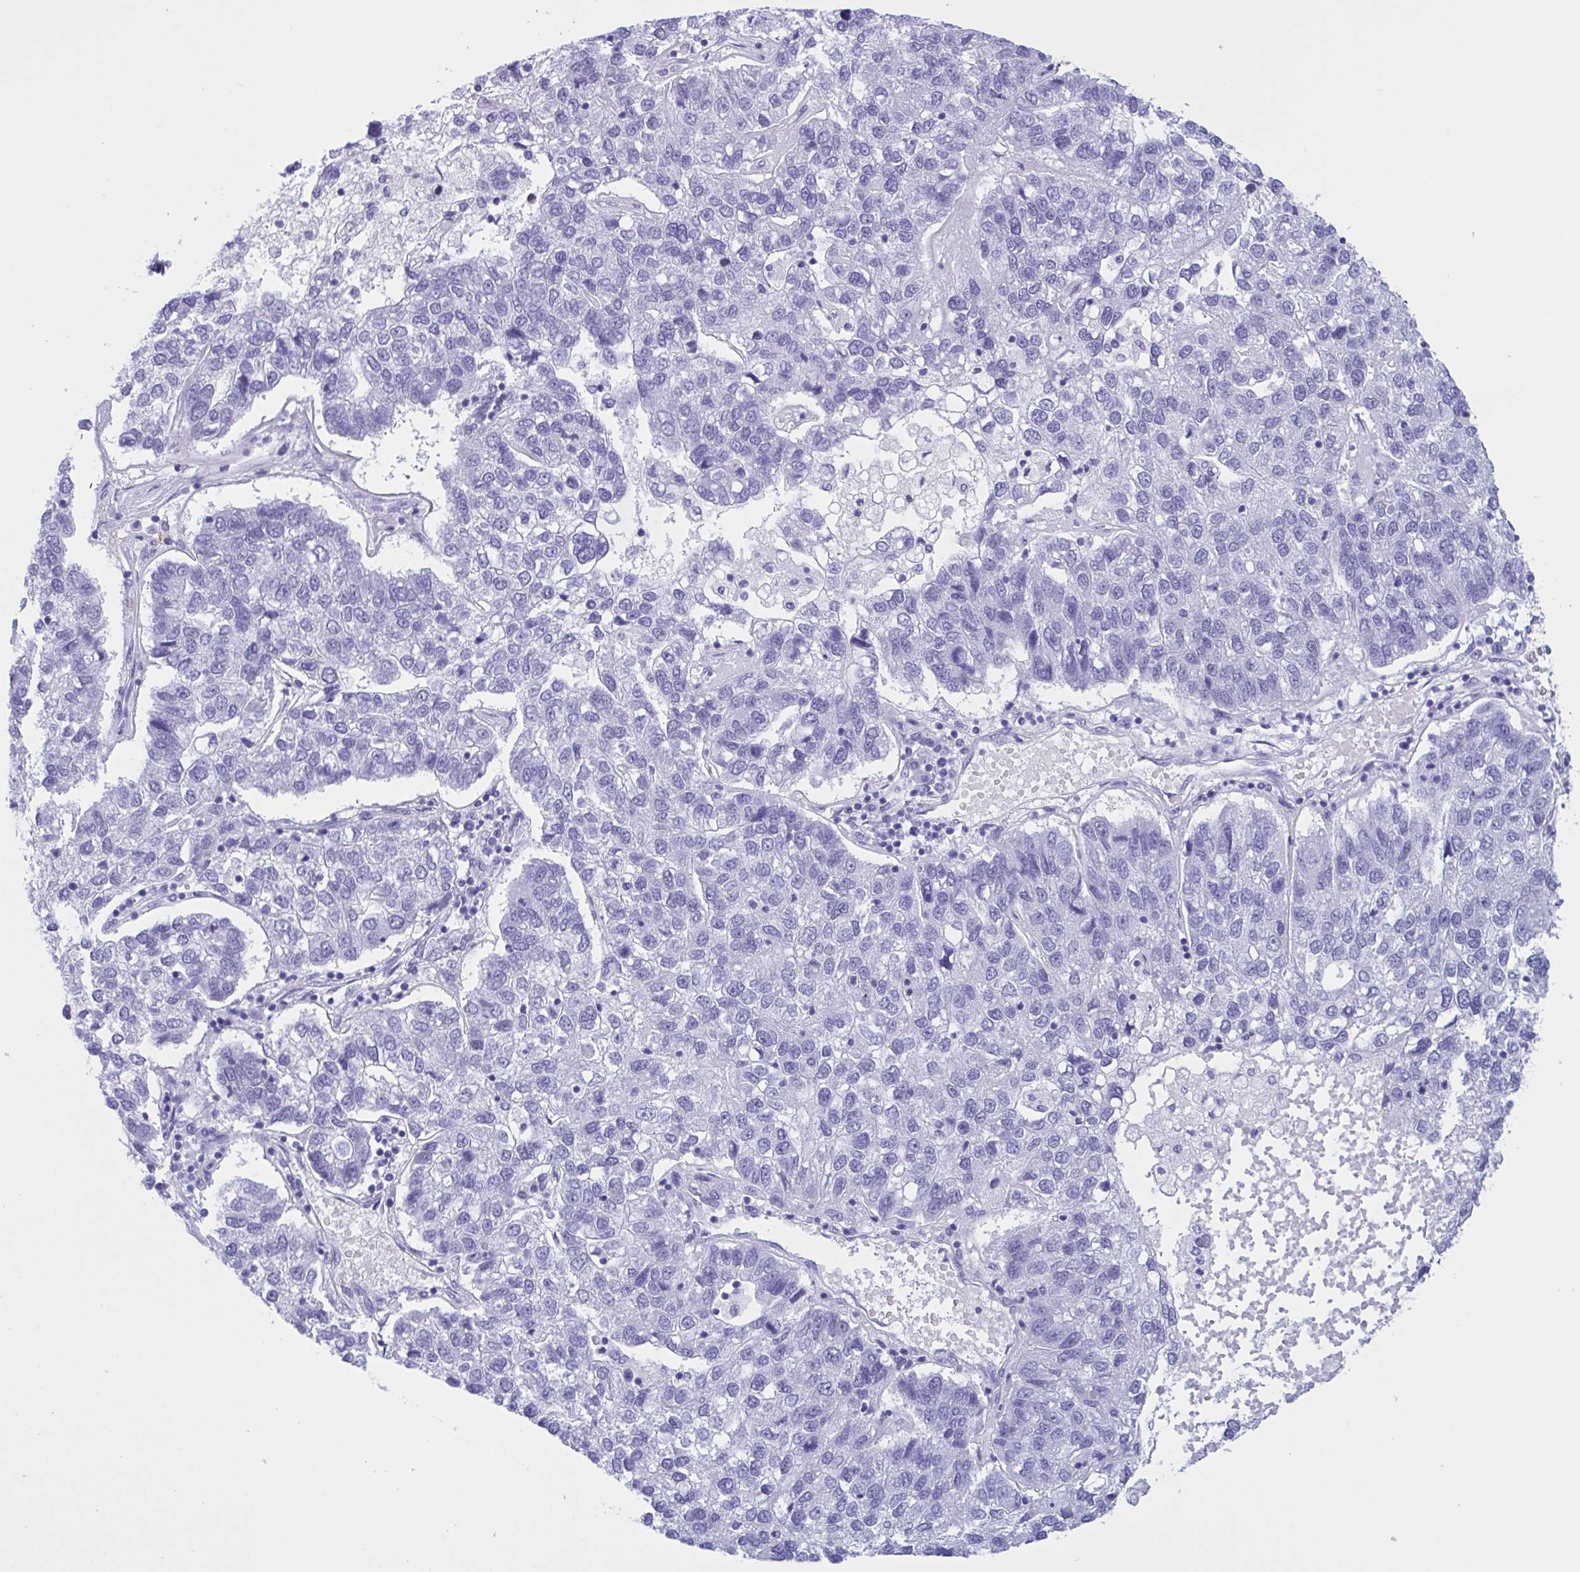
{"staining": {"intensity": "negative", "quantity": "none", "location": "none"}, "tissue": "pancreatic cancer", "cell_type": "Tumor cells", "image_type": "cancer", "snomed": [{"axis": "morphology", "description": "Adenocarcinoma, NOS"}, {"axis": "topography", "description": "Pancreas"}], "caption": "Image shows no significant protein expression in tumor cells of pancreatic cancer (adenocarcinoma).", "gene": "ZNF850", "patient": {"sex": "female", "age": 61}}